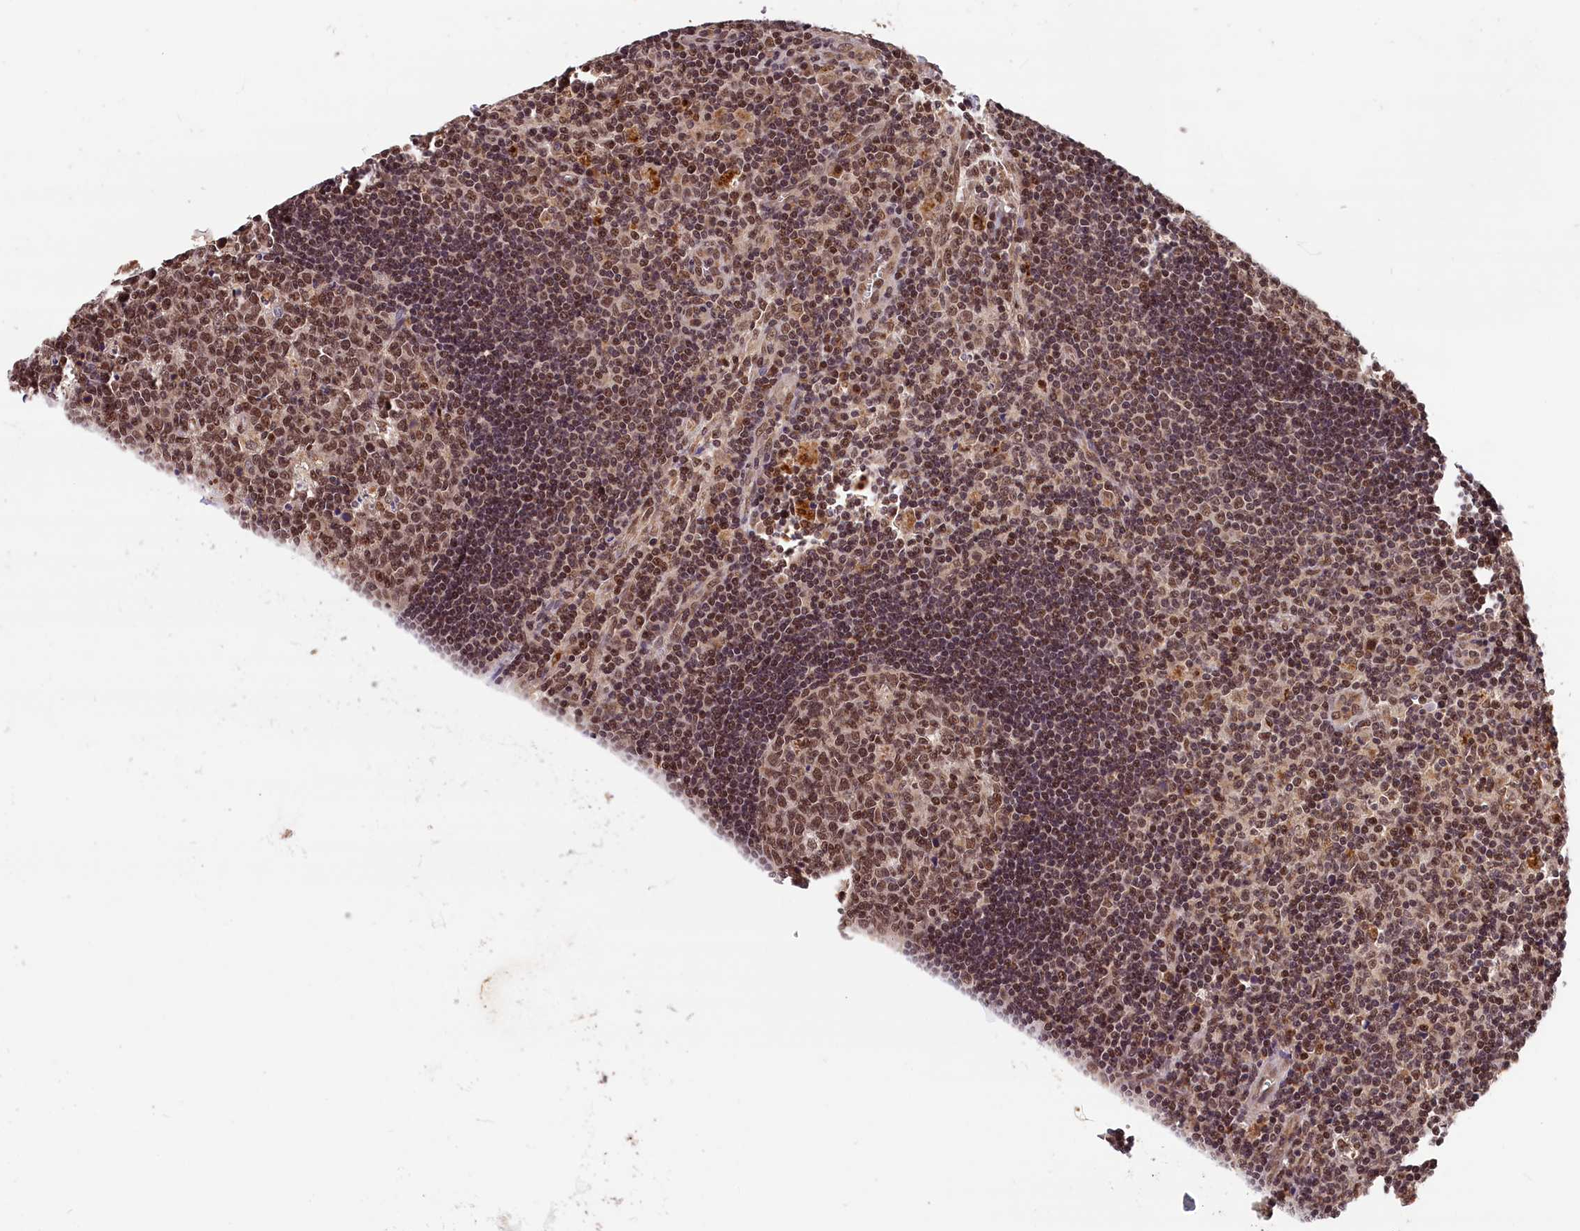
{"staining": {"intensity": "moderate", "quantity": ">75%", "location": "nuclear"}, "tissue": "lymph node", "cell_type": "Germinal center cells", "image_type": "normal", "snomed": [{"axis": "morphology", "description": "Normal tissue, NOS"}, {"axis": "topography", "description": "Lymph node"}], "caption": "This histopathology image exhibits immunohistochemistry staining of unremarkable human lymph node, with medium moderate nuclear positivity in about >75% of germinal center cells.", "gene": "KCNK6", "patient": {"sex": "male", "age": 58}}